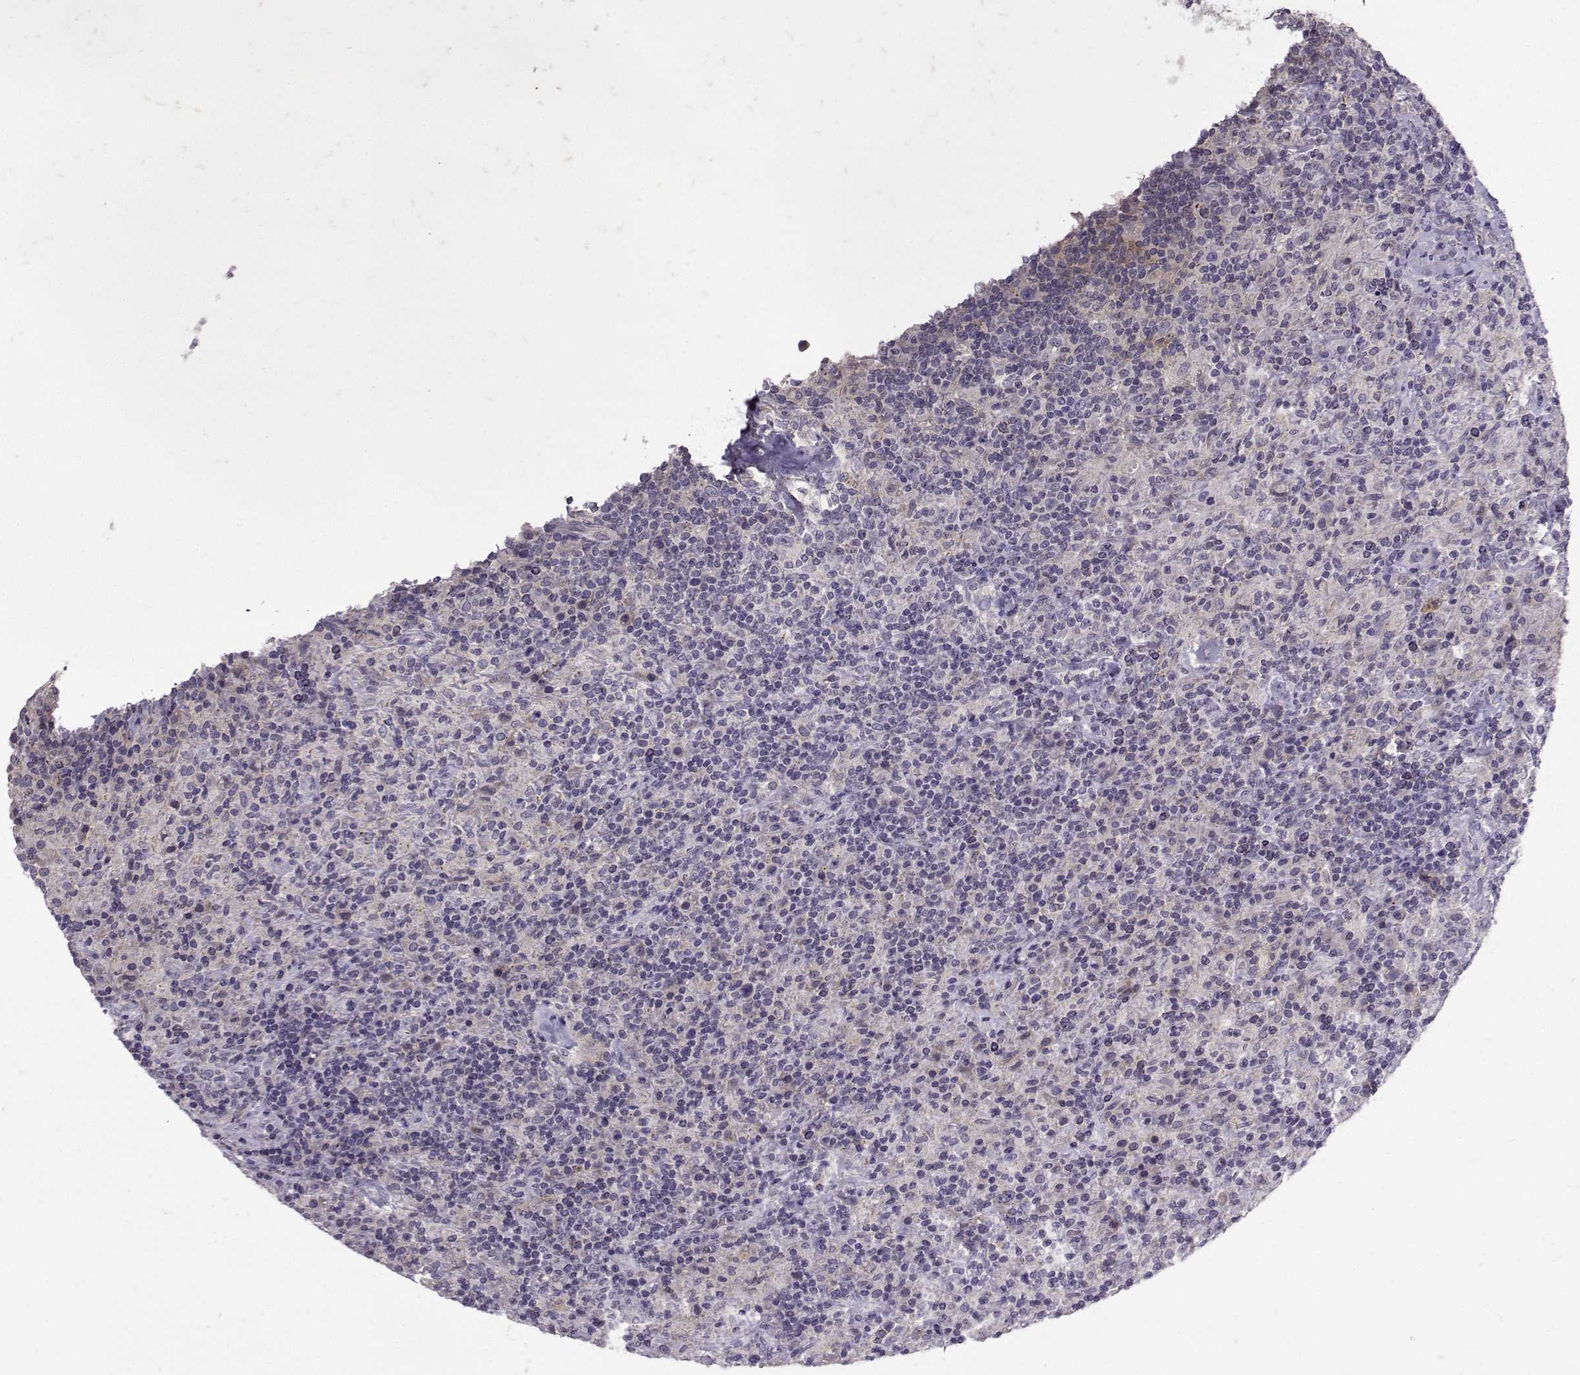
{"staining": {"intensity": "negative", "quantity": "none", "location": "none"}, "tissue": "lymphoma", "cell_type": "Tumor cells", "image_type": "cancer", "snomed": [{"axis": "morphology", "description": "Hodgkin's disease, NOS"}, {"axis": "topography", "description": "Lymph node"}], "caption": "Photomicrograph shows no protein expression in tumor cells of lymphoma tissue.", "gene": "FCAMR", "patient": {"sex": "male", "age": 70}}